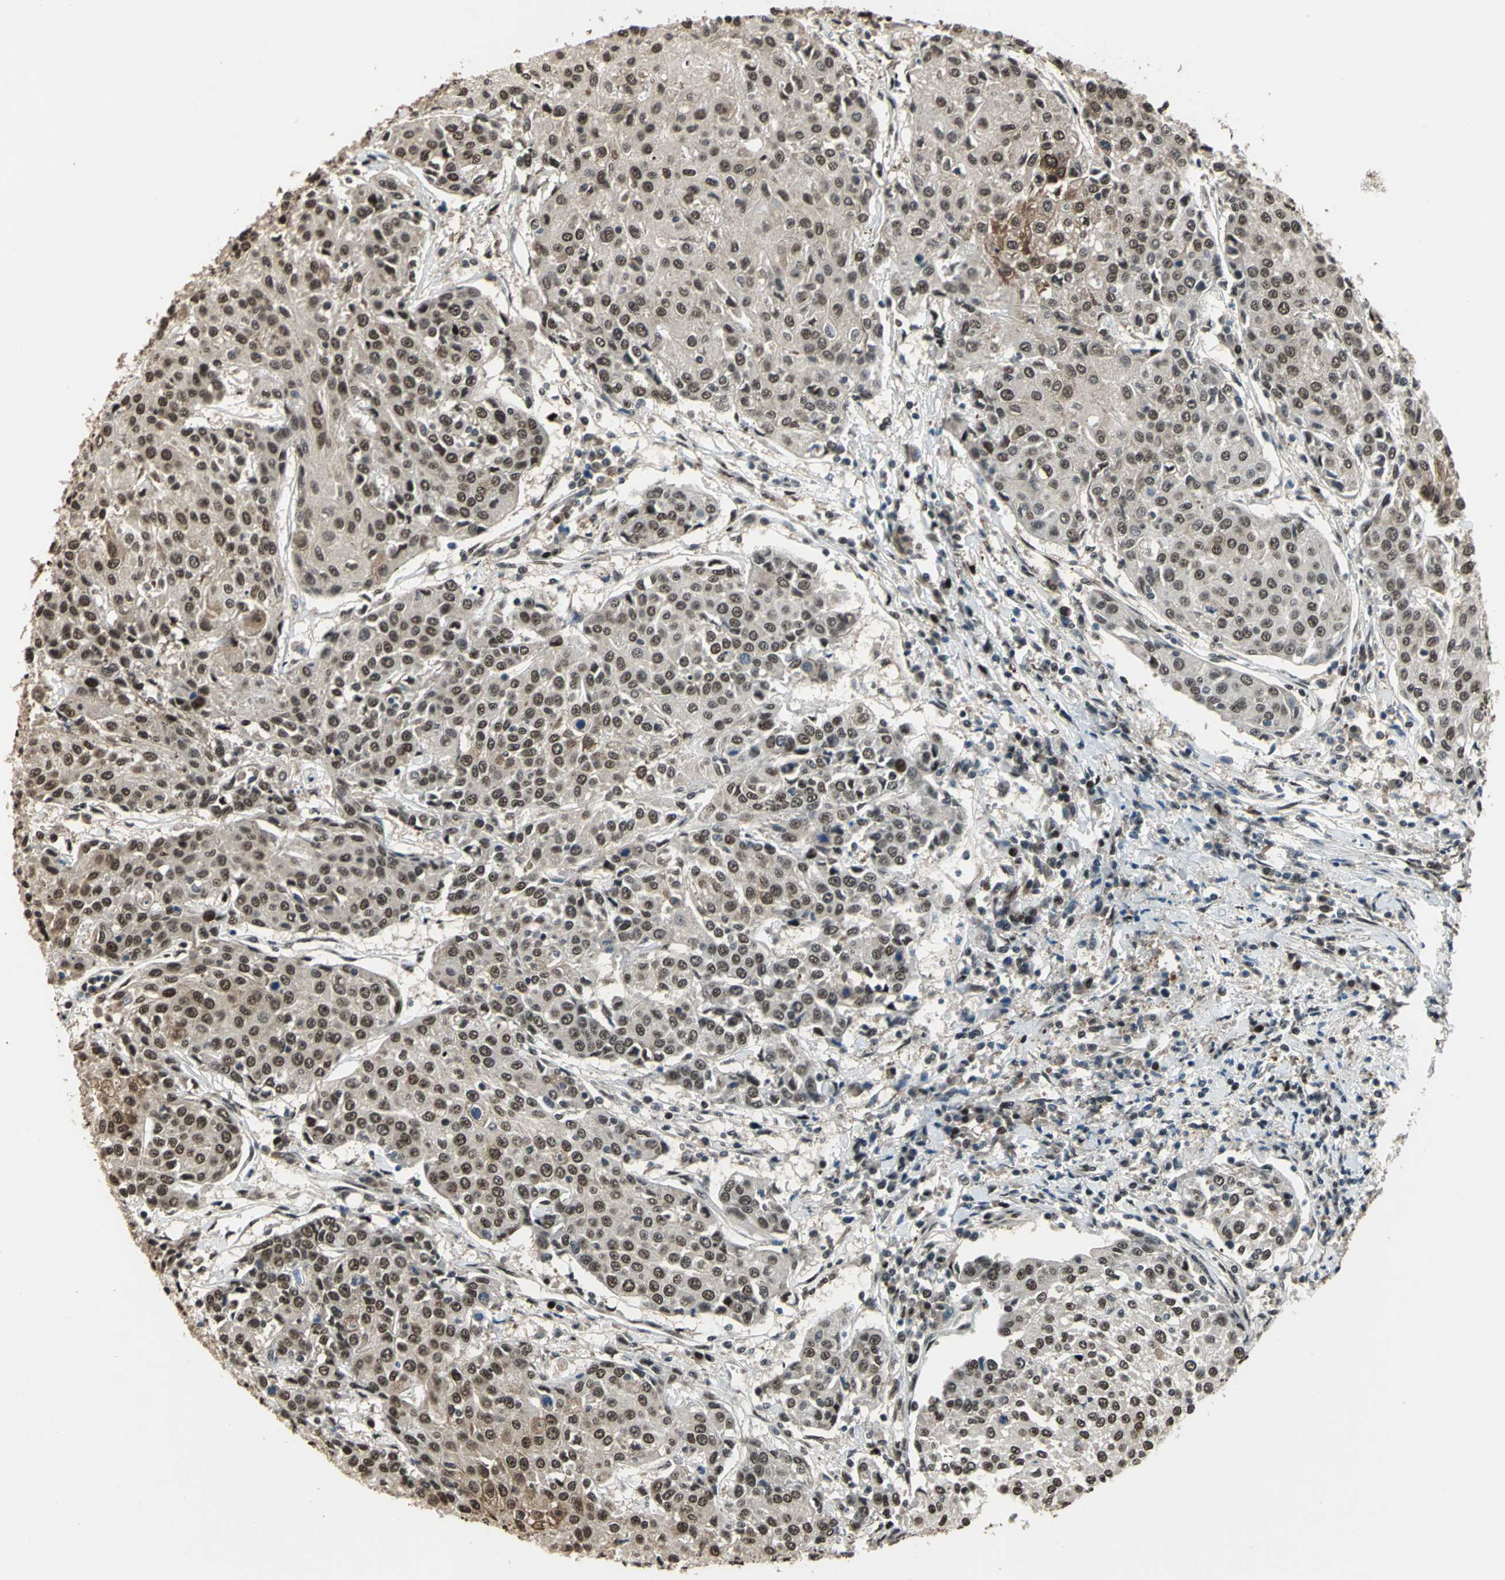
{"staining": {"intensity": "moderate", "quantity": ">75%", "location": "nuclear"}, "tissue": "urothelial cancer", "cell_type": "Tumor cells", "image_type": "cancer", "snomed": [{"axis": "morphology", "description": "Urothelial carcinoma, High grade"}, {"axis": "topography", "description": "Urinary bladder"}], "caption": "Immunohistochemistry staining of high-grade urothelial carcinoma, which shows medium levels of moderate nuclear expression in about >75% of tumor cells indicating moderate nuclear protein expression. The staining was performed using DAB (3,3'-diaminobenzidine) (brown) for protein detection and nuclei were counterstained in hematoxylin (blue).", "gene": "MIS18BP1", "patient": {"sex": "female", "age": 85}}